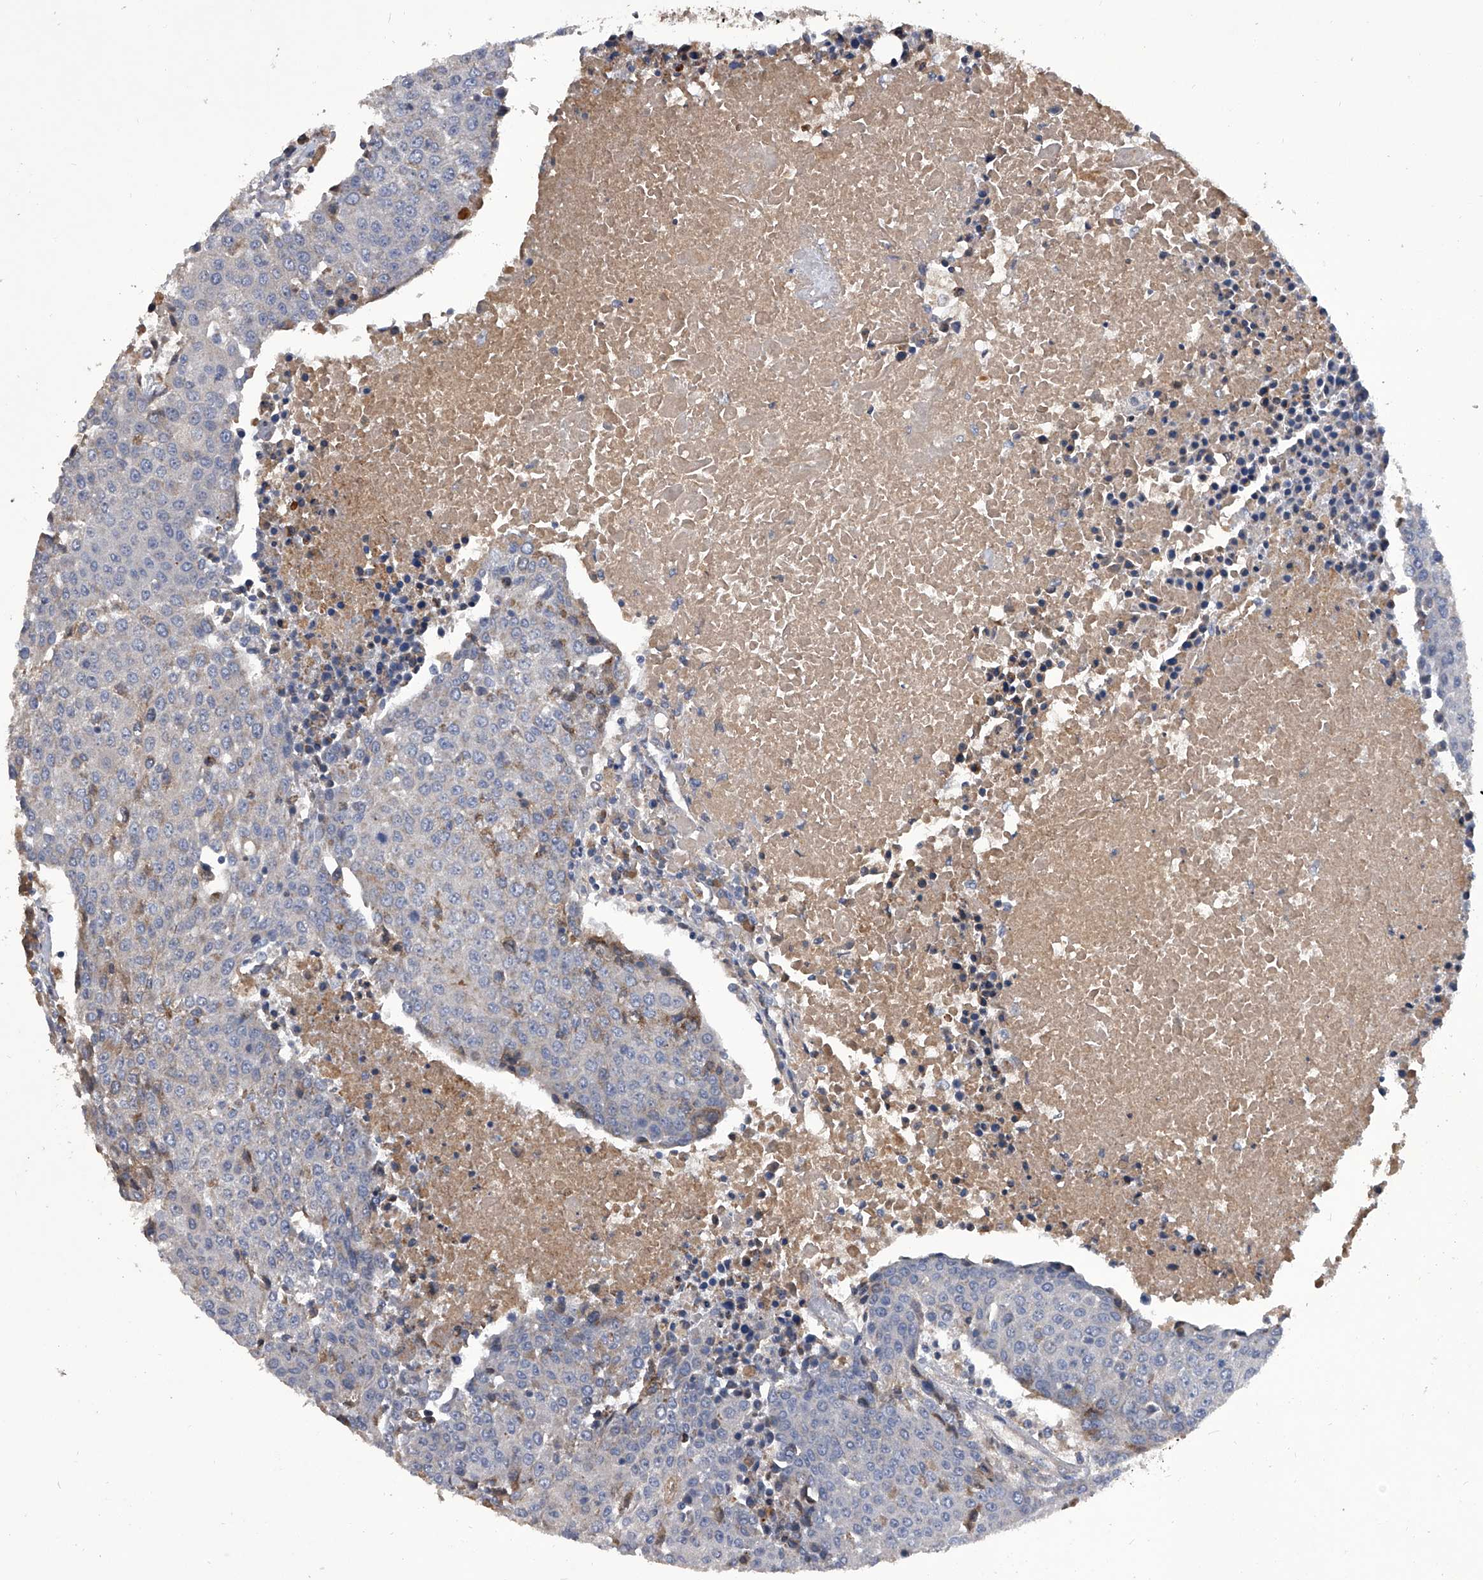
{"staining": {"intensity": "weak", "quantity": "<25%", "location": "cytoplasmic/membranous"}, "tissue": "urothelial cancer", "cell_type": "Tumor cells", "image_type": "cancer", "snomed": [{"axis": "morphology", "description": "Urothelial carcinoma, High grade"}, {"axis": "topography", "description": "Urinary bladder"}], "caption": "An image of human urothelial cancer is negative for staining in tumor cells.", "gene": "NRP1", "patient": {"sex": "female", "age": 85}}